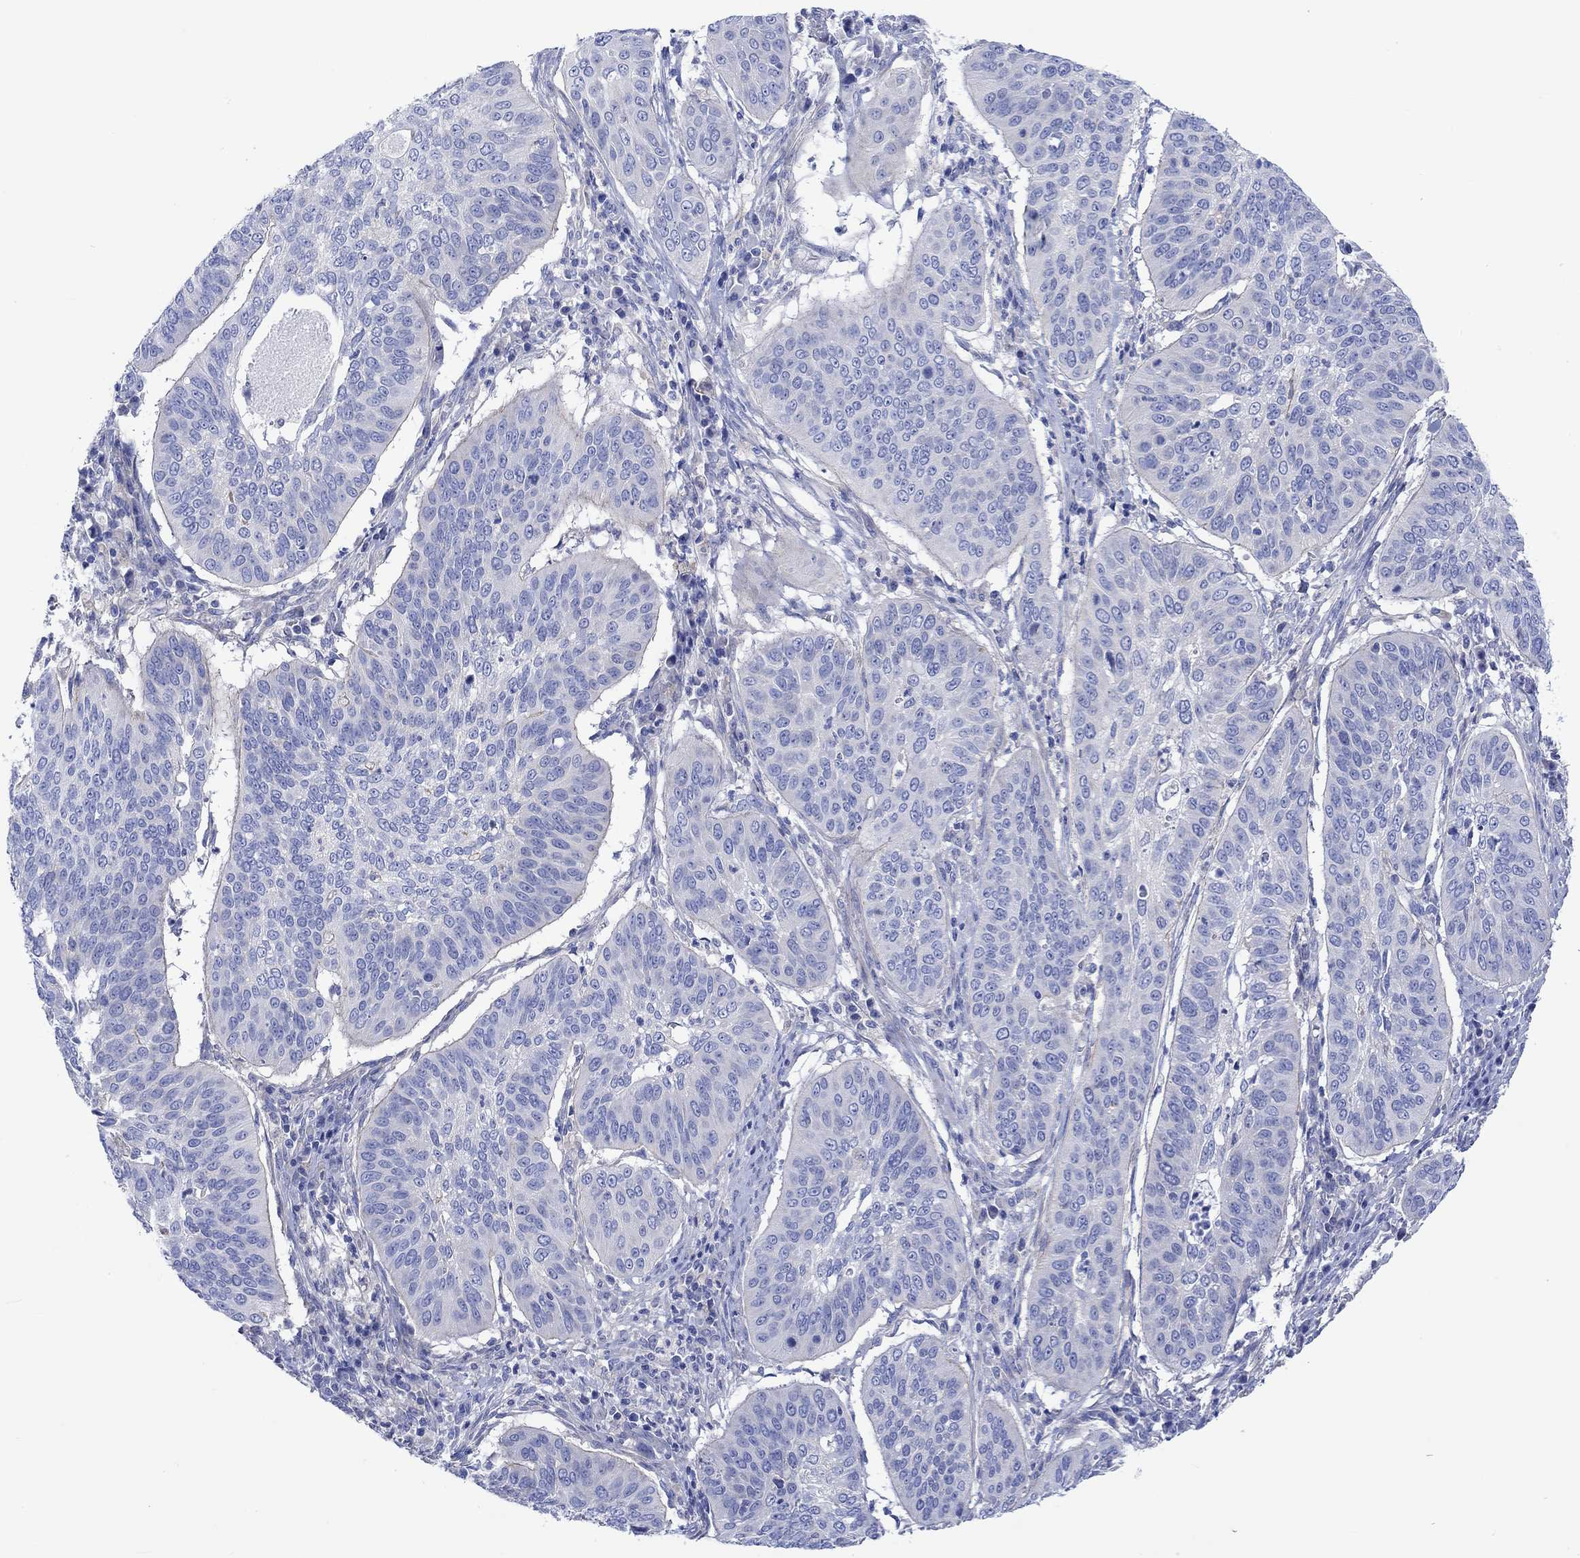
{"staining": {"intensity": "negative", "quantity": "none", "location": "none"}, "tissue": "cervical cancer", "cell_type": "Tumor cells", "image_type": "cancer", "snomed": [{"axis": "morphology", "description": "Normal tissue, NOS"}, {"axis": "morphology", "description": "Squamous cell carcinoma, NOS"}, {"axis": "topography", "description": "Cervix"}], "caption": "This is an immunohistochemistry histopathology image of human cervical cancer. There is no staining in tumor cells.", "gene": "REEP6", "patient": {"sex": "female", "age": 39}}